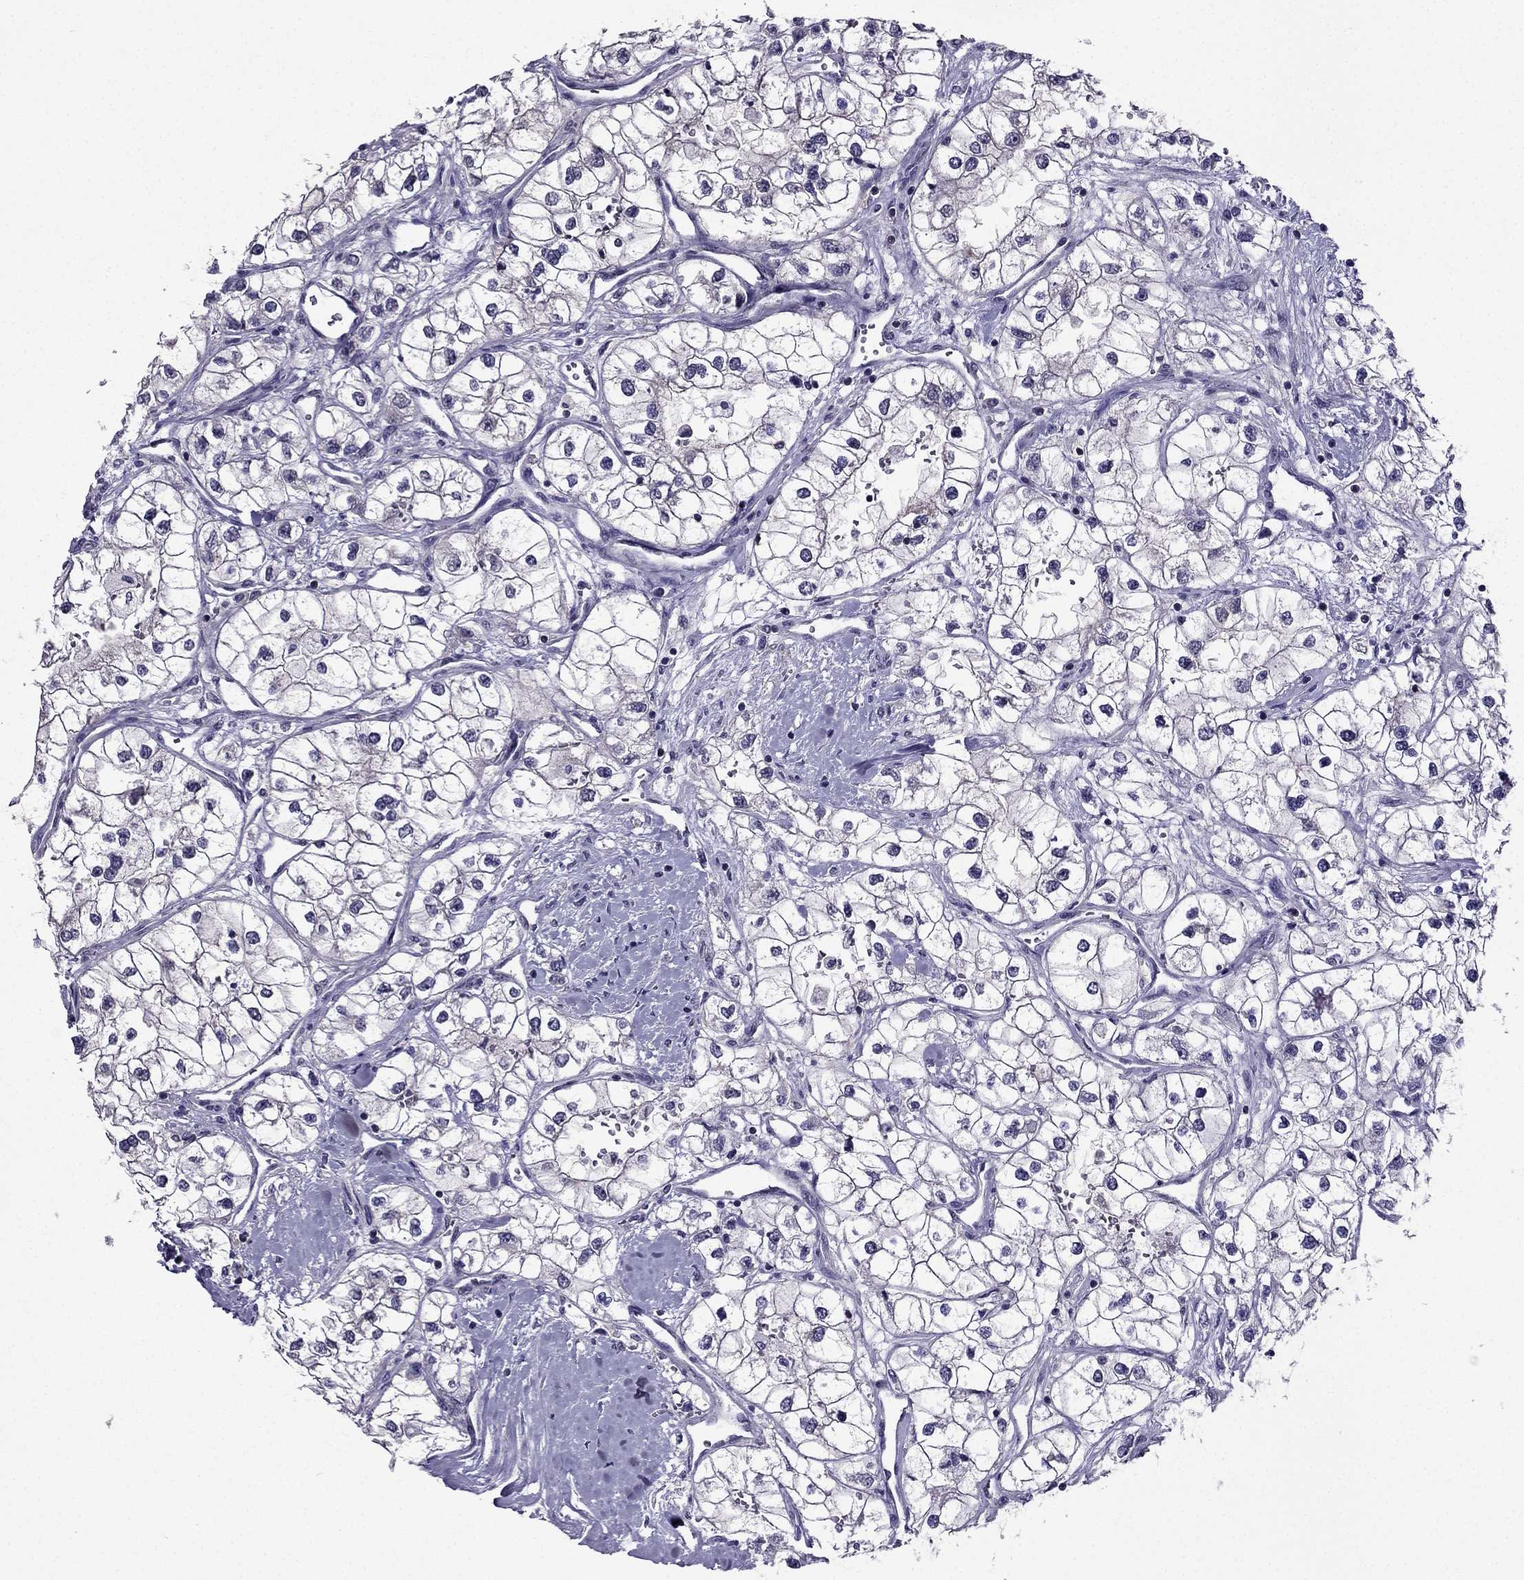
{"staining": {"intensity": "negative", "quantity": "none", "location": "none"}, "tissue": "renal cancer", "cell_type": "Tumor cells", "image_type": "cancer", "snomed": [{"axis": "morphology", "description": "Adenocarcinoma, NOS"}, {"axis": "topography", "description": "Kidney"}], "caption": "An image of human adenocarcinoma (renal) is negative for staining in tumor cells.", "gene": "AAK1", "patient": {"sex": "male", "age": 59}}